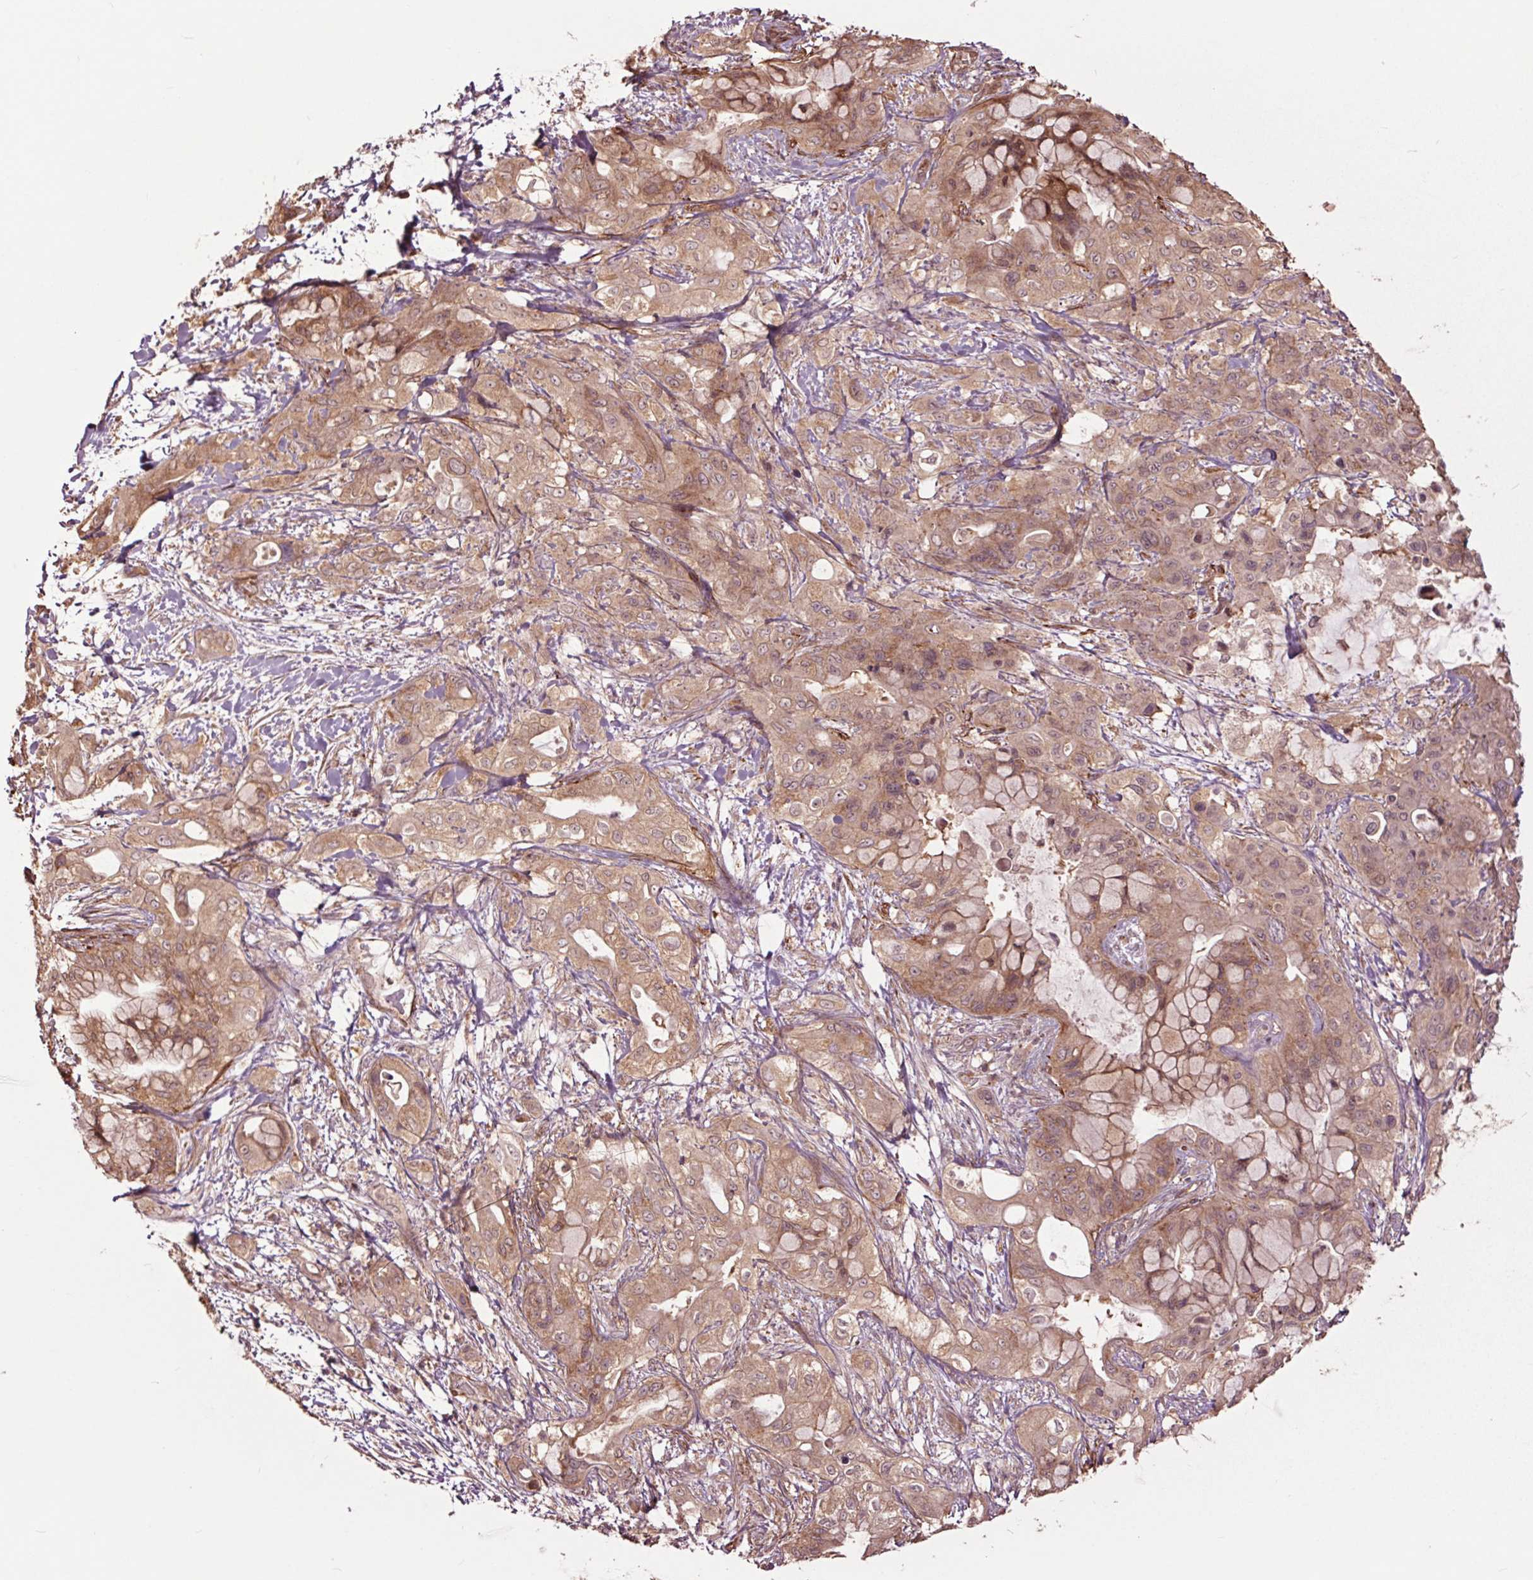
{"staining": {"intensity": "moderate", "quantity": ">75%", "location": "cytoplasmic/membranous"}, "tissue": "pancreatic cancer", "cell_type": "Tumor cells", "image_type": "cancer", "snomed": [{"axis": "morphology", "description": "Adenocarcinoma, NOS"}, {"axis": "topography", "description": "Pancreas"}], "caption": "Moderate cytoplasmic/membranous protein staining is seen in approximately >75% of tumor cells in pancreatic cancer (adenocarcinoma).", "gene": "CEP95", "patient": {"sex": "male", "age": 71}}